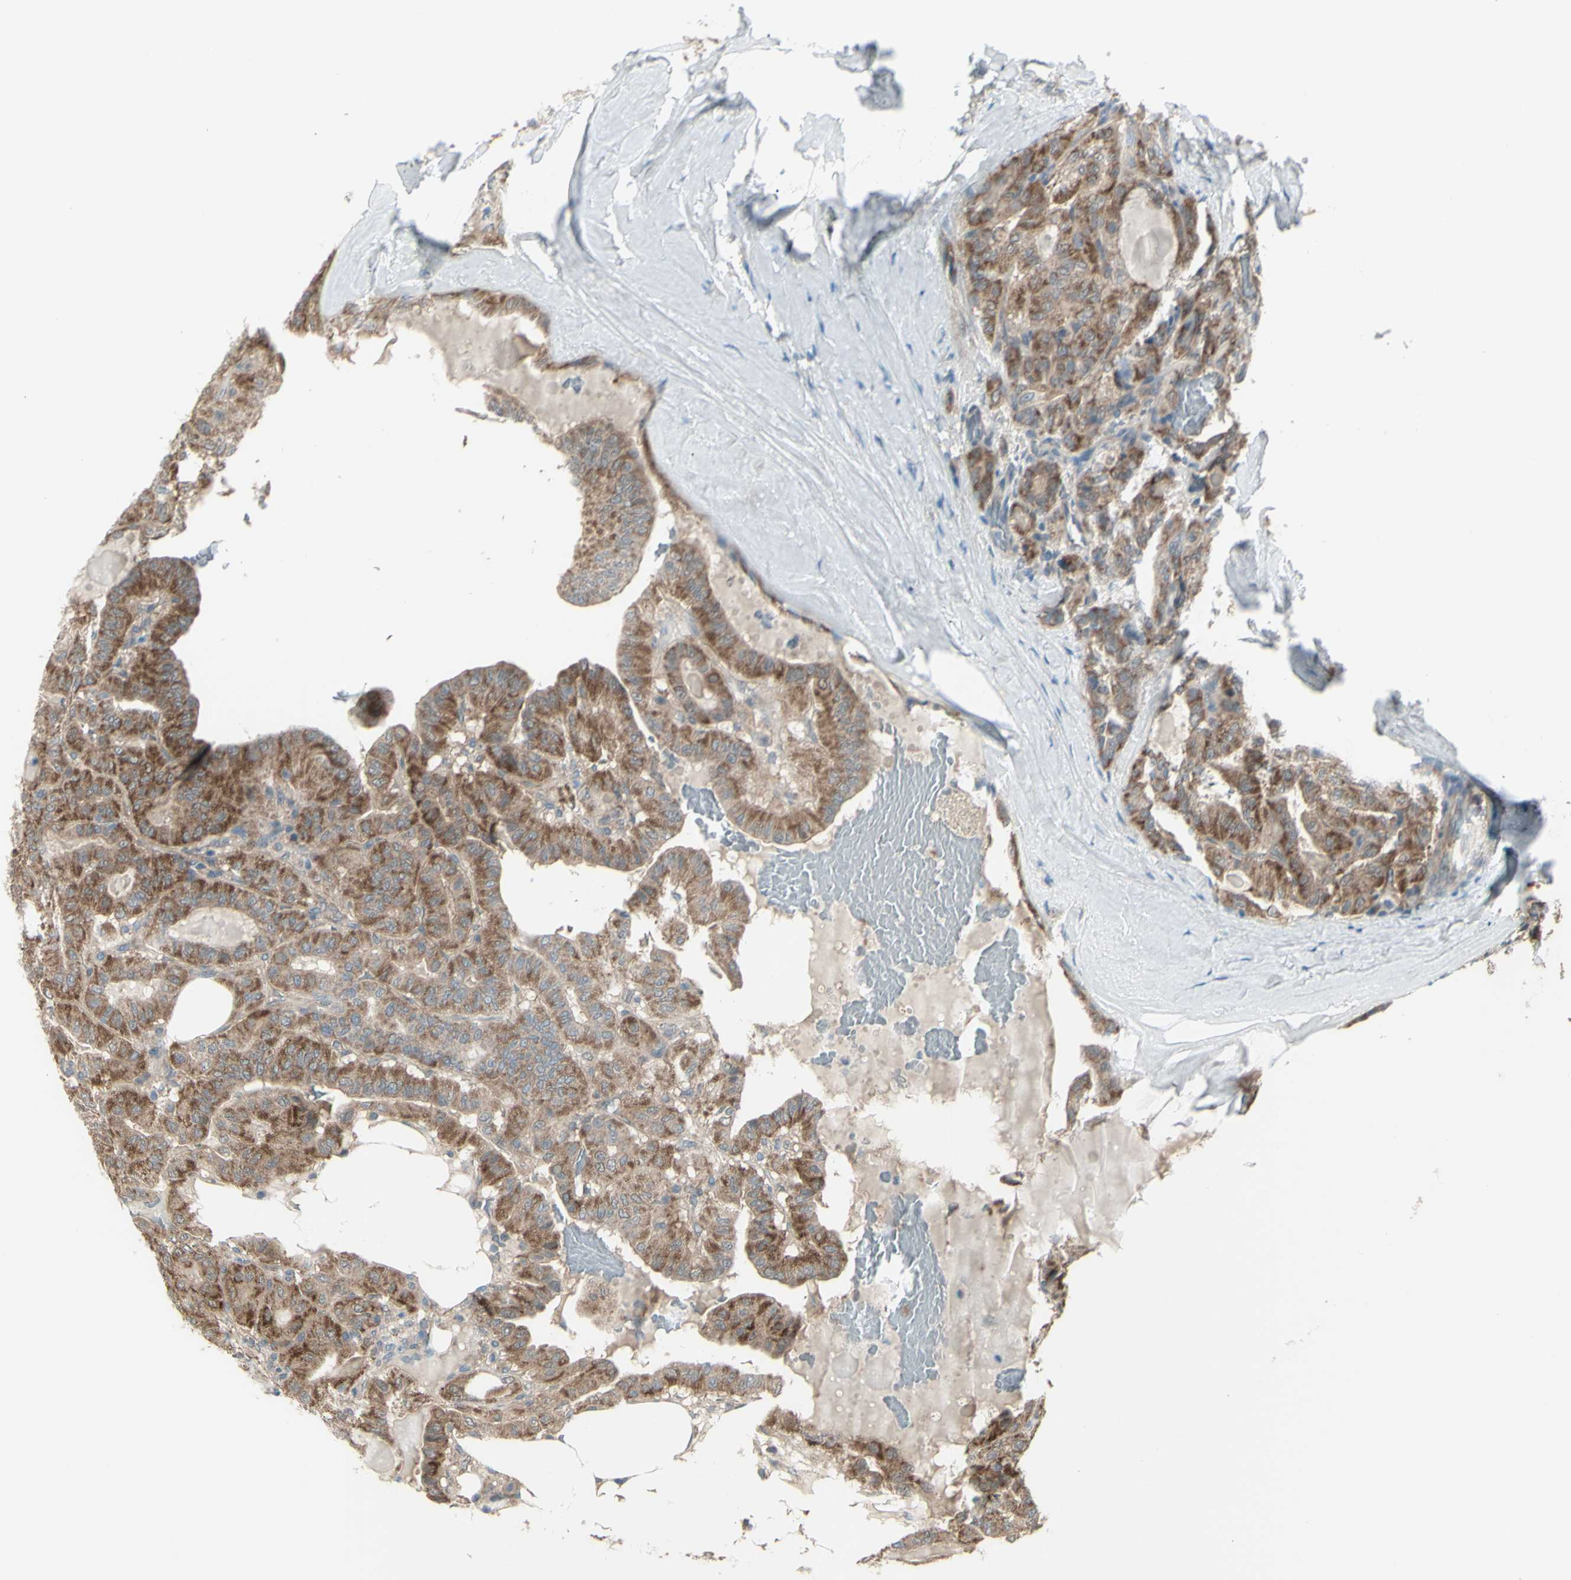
{"staining": {"intensity": "moderate", "quantity": "25%-75%", "location": "cytoplasmic/membranous"}, "tissue": "thyroid cancer", "cell_type": "Tumor cells", "image_type": "cancer", "snomed": [{"axis": "morphology", "description": "Papillary adenocarcinoma, NOS"}, {"axis": "topography", "description": "Thyroid gland"}], "caption": "The photomicrograph displays staining of thyroid cancer (papillary adenocarcinoma), revealing moderate cytoplasmic/membranous protein expression (brown color) within tumor cells.", "gene": "NAXD", "patient": {"sex": "male", "age": 77}}